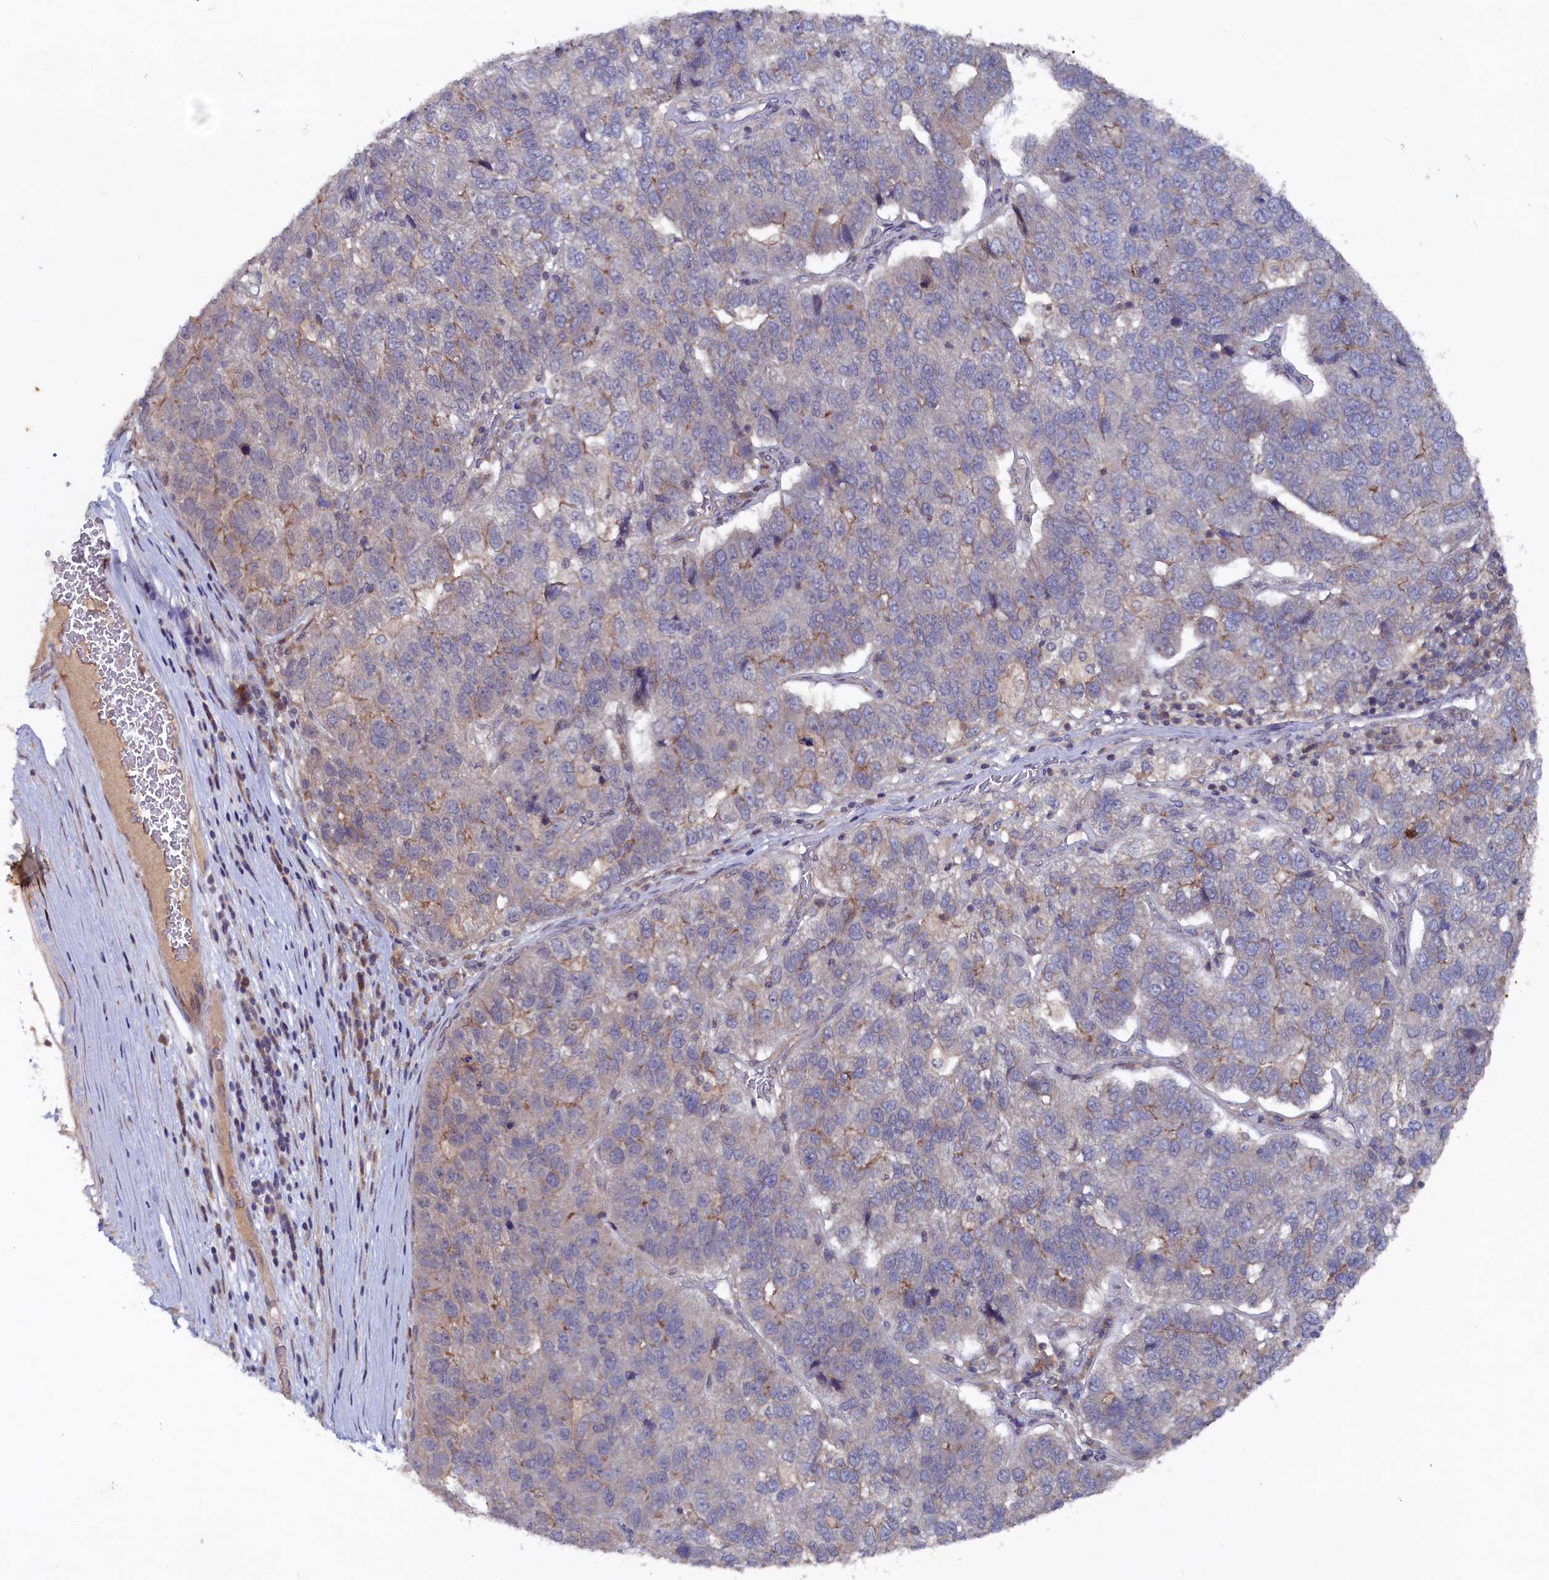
{"staining": {"intensity": "moderate", "quantity": "<25%", "location": "cytoplasmic/membranous"}, "tissue": "pancreatic cancer", "cell_type": "Tumor cells", "image_type": "cancer", "snomed": [{"axis": "morphology", "description": "Adenocarcinoma, NOS"}, {"axis": "topography", "description": "Pancreas"}], "caption": "Immunohistochemical staining of human pancreatic cancer demonstrates moderate cytoplasmic/membranous protein staining in about <25% of tumor cells.", "gene": "TMC5", "patient": {"sex": "female", "age": 61}}